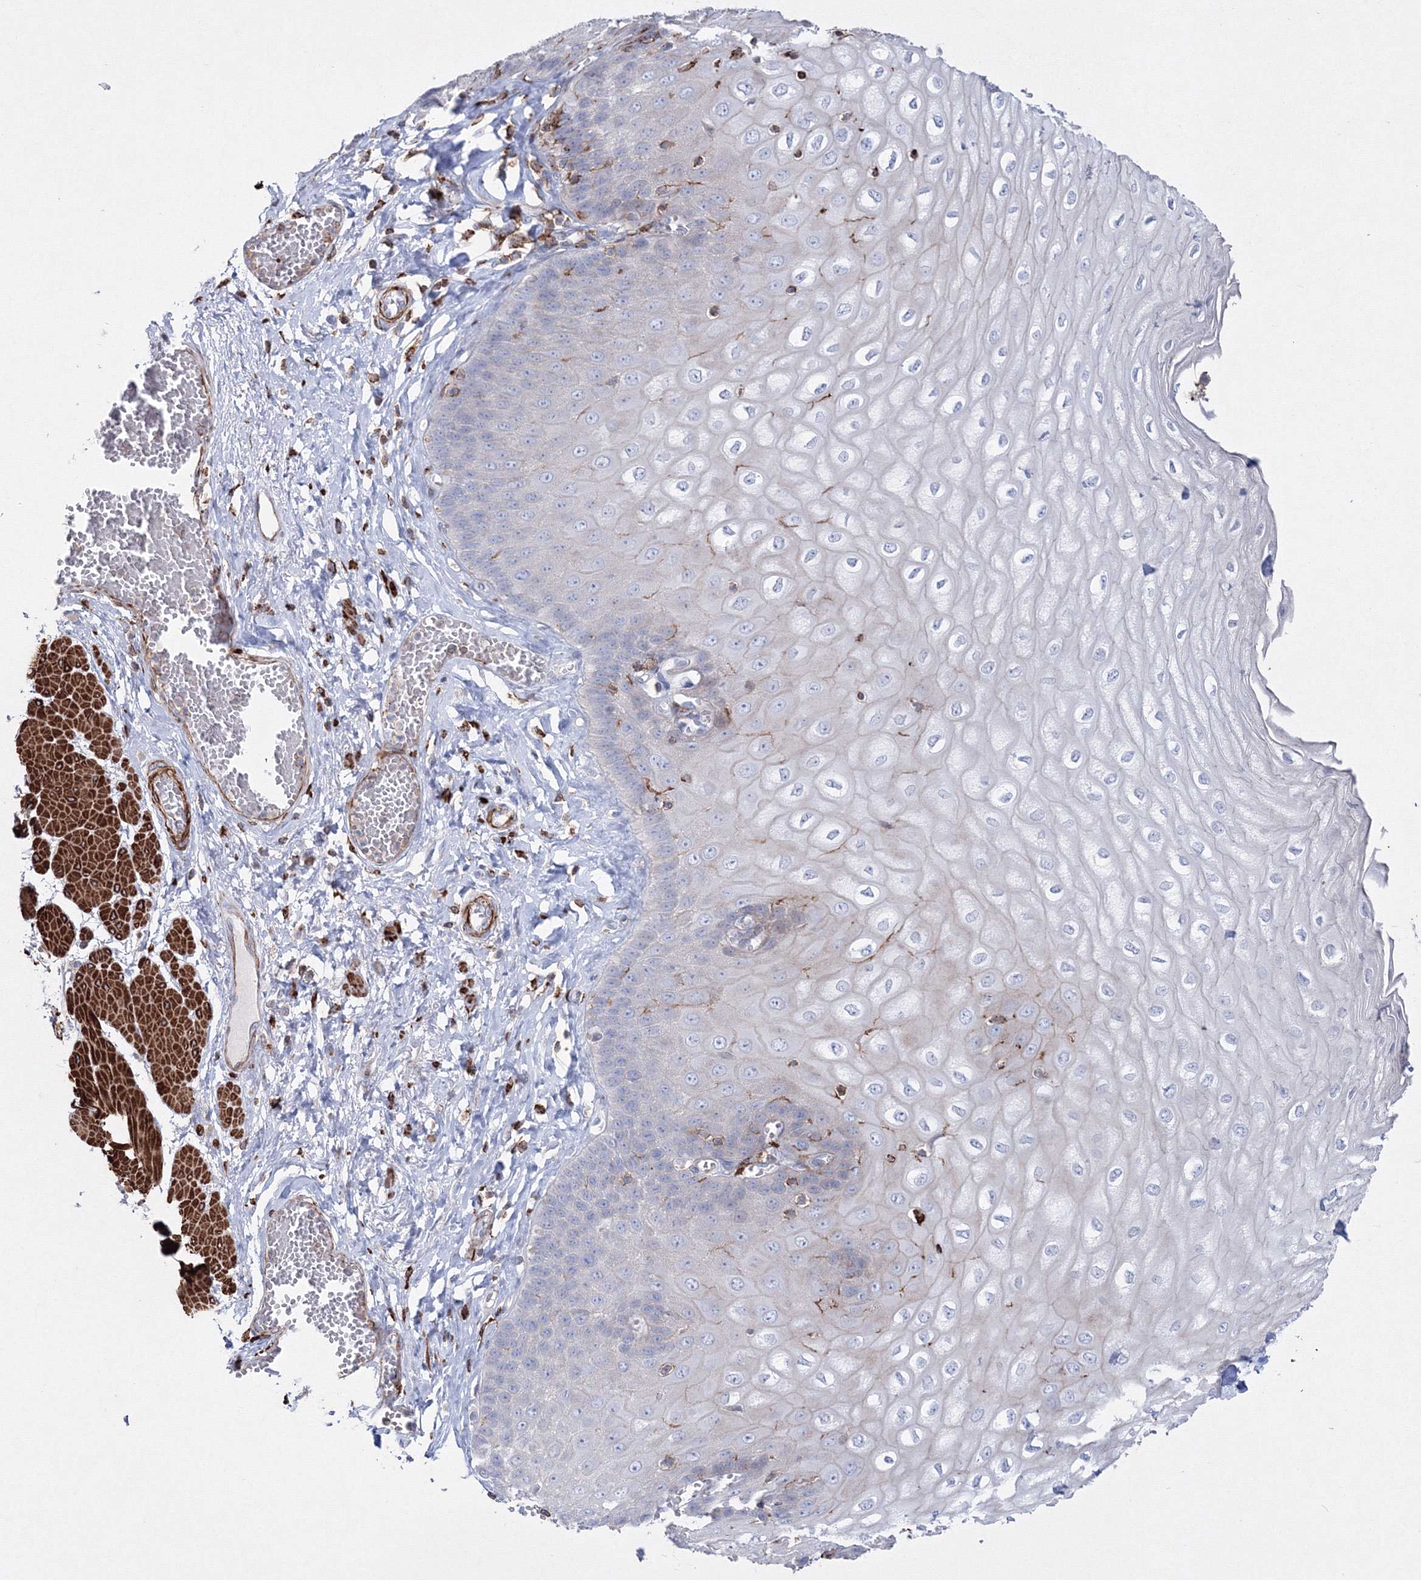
{"staining": {"intensity": "negative", "quantity": "none", "location": "none"}, "tissue": "esophagus", "cell_type": "Squamous epithelial cells", "image_type": "normal", "snomed": [{"axis": "morphology", "description": "Normal tissue, NOS"}, {"axis": "topography", "description": "Esophagus"}], "caption": "High power microscopy micrograph of an immunohistochemistry (IHC) micrograph of benign esophagus, revealing no significant expression in squamous epithelial cells. (Stains: DAB (3,3'-diaminobenzidine) immunohistochemistry with hematoxylin counter stain, Microscopy: brightfield microscopy at high magnification).", "gene": "GPR82", "patient": {"sex": "male", "age": 60}}